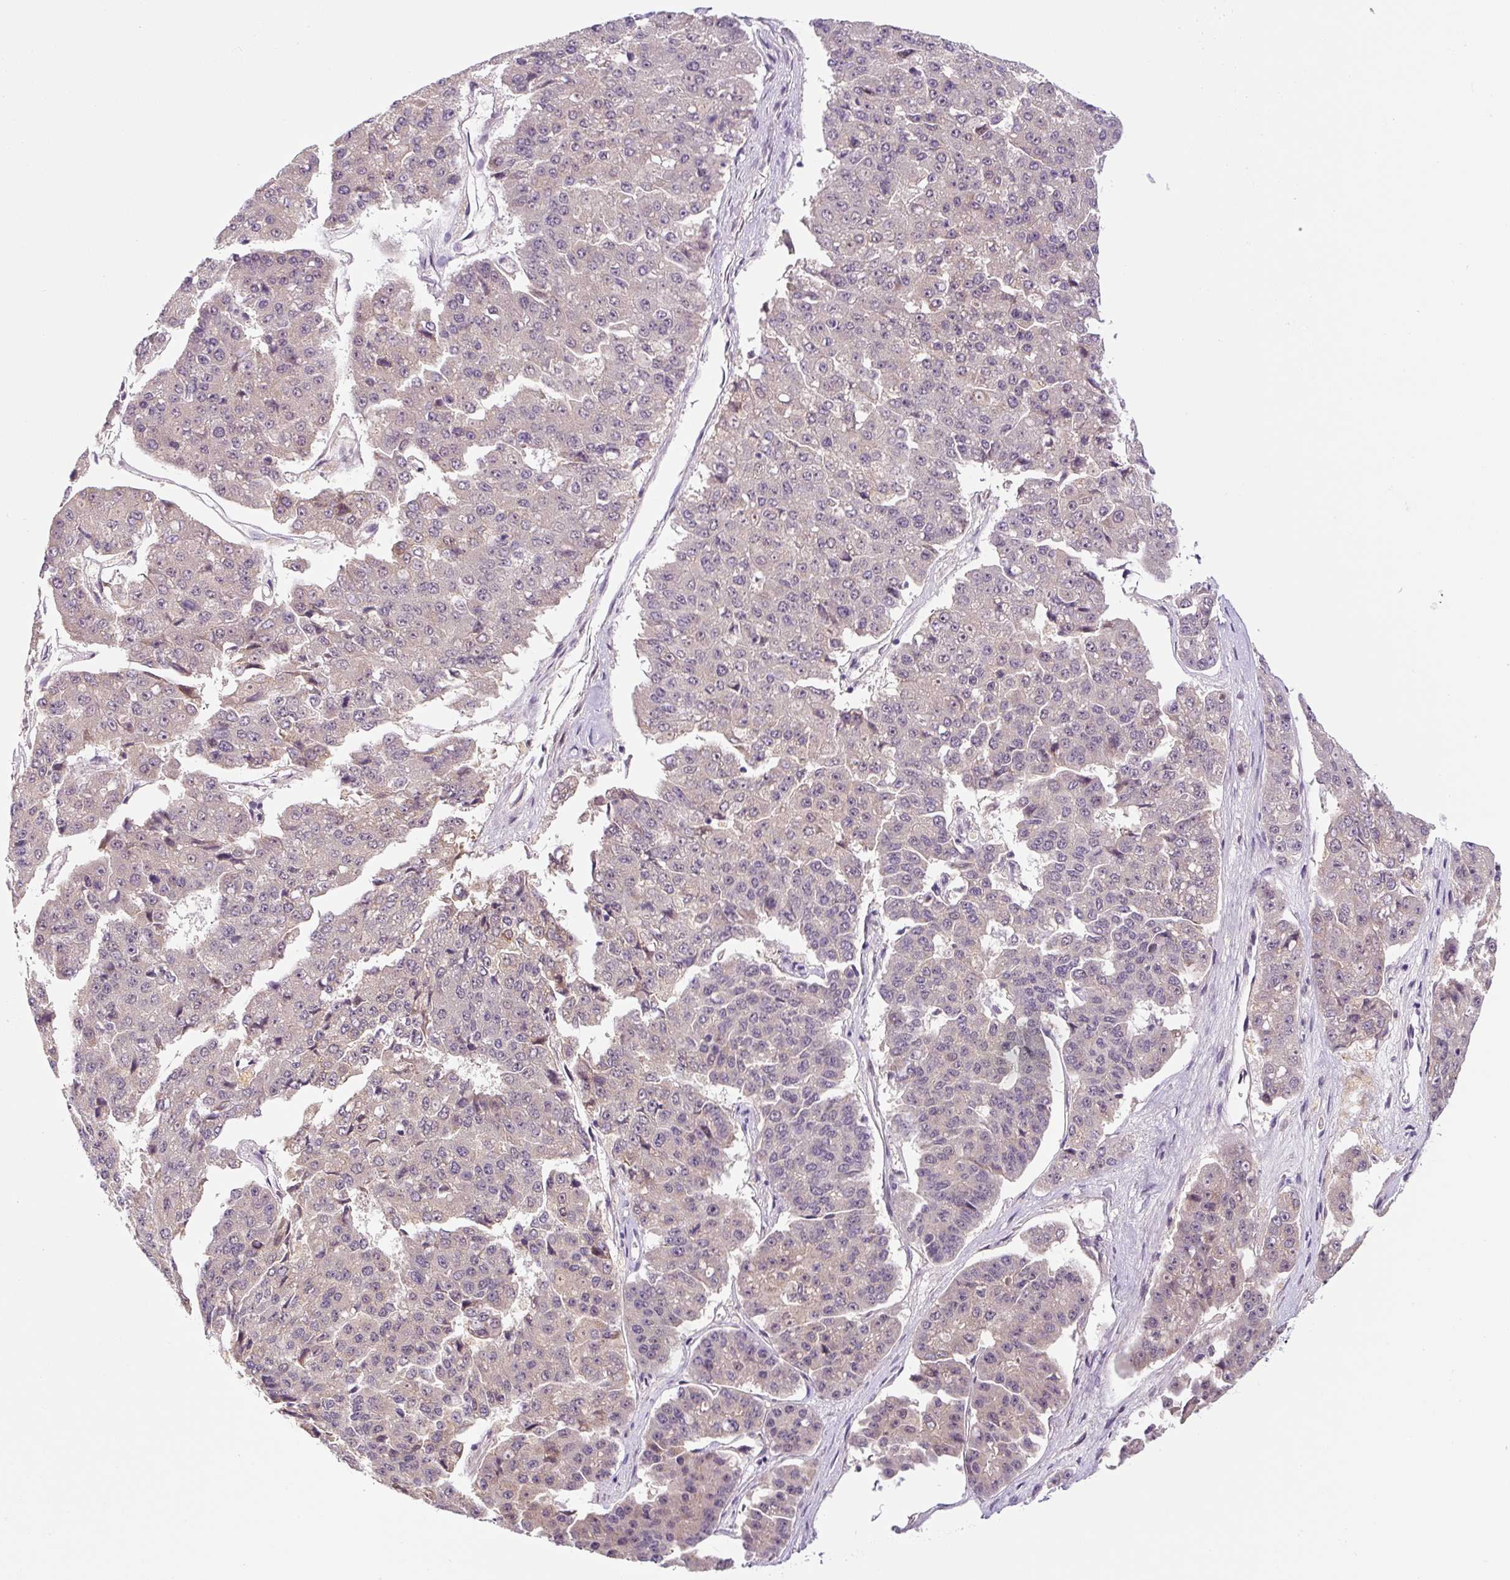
{"staining": {"intensity": "weak", "quantity": "<25%", "location": "cytoplasmic/membranous"}, "tissue": "pancreatic cancer", "cell_type": "Tumor cells", "image_type": "cancer", "snomed": [{"axis": "morphology", "description": "Adenocarcinoma, NOS"}, {"axis": "topography", "description": "Pancreas"}], "caption": "A photomicrograph of human adenocarcinoma (pancreatic) is negative for staining in tumor cells.", "gene": "PRKAA2", "patient": {"sex": "male", "age": 50}}